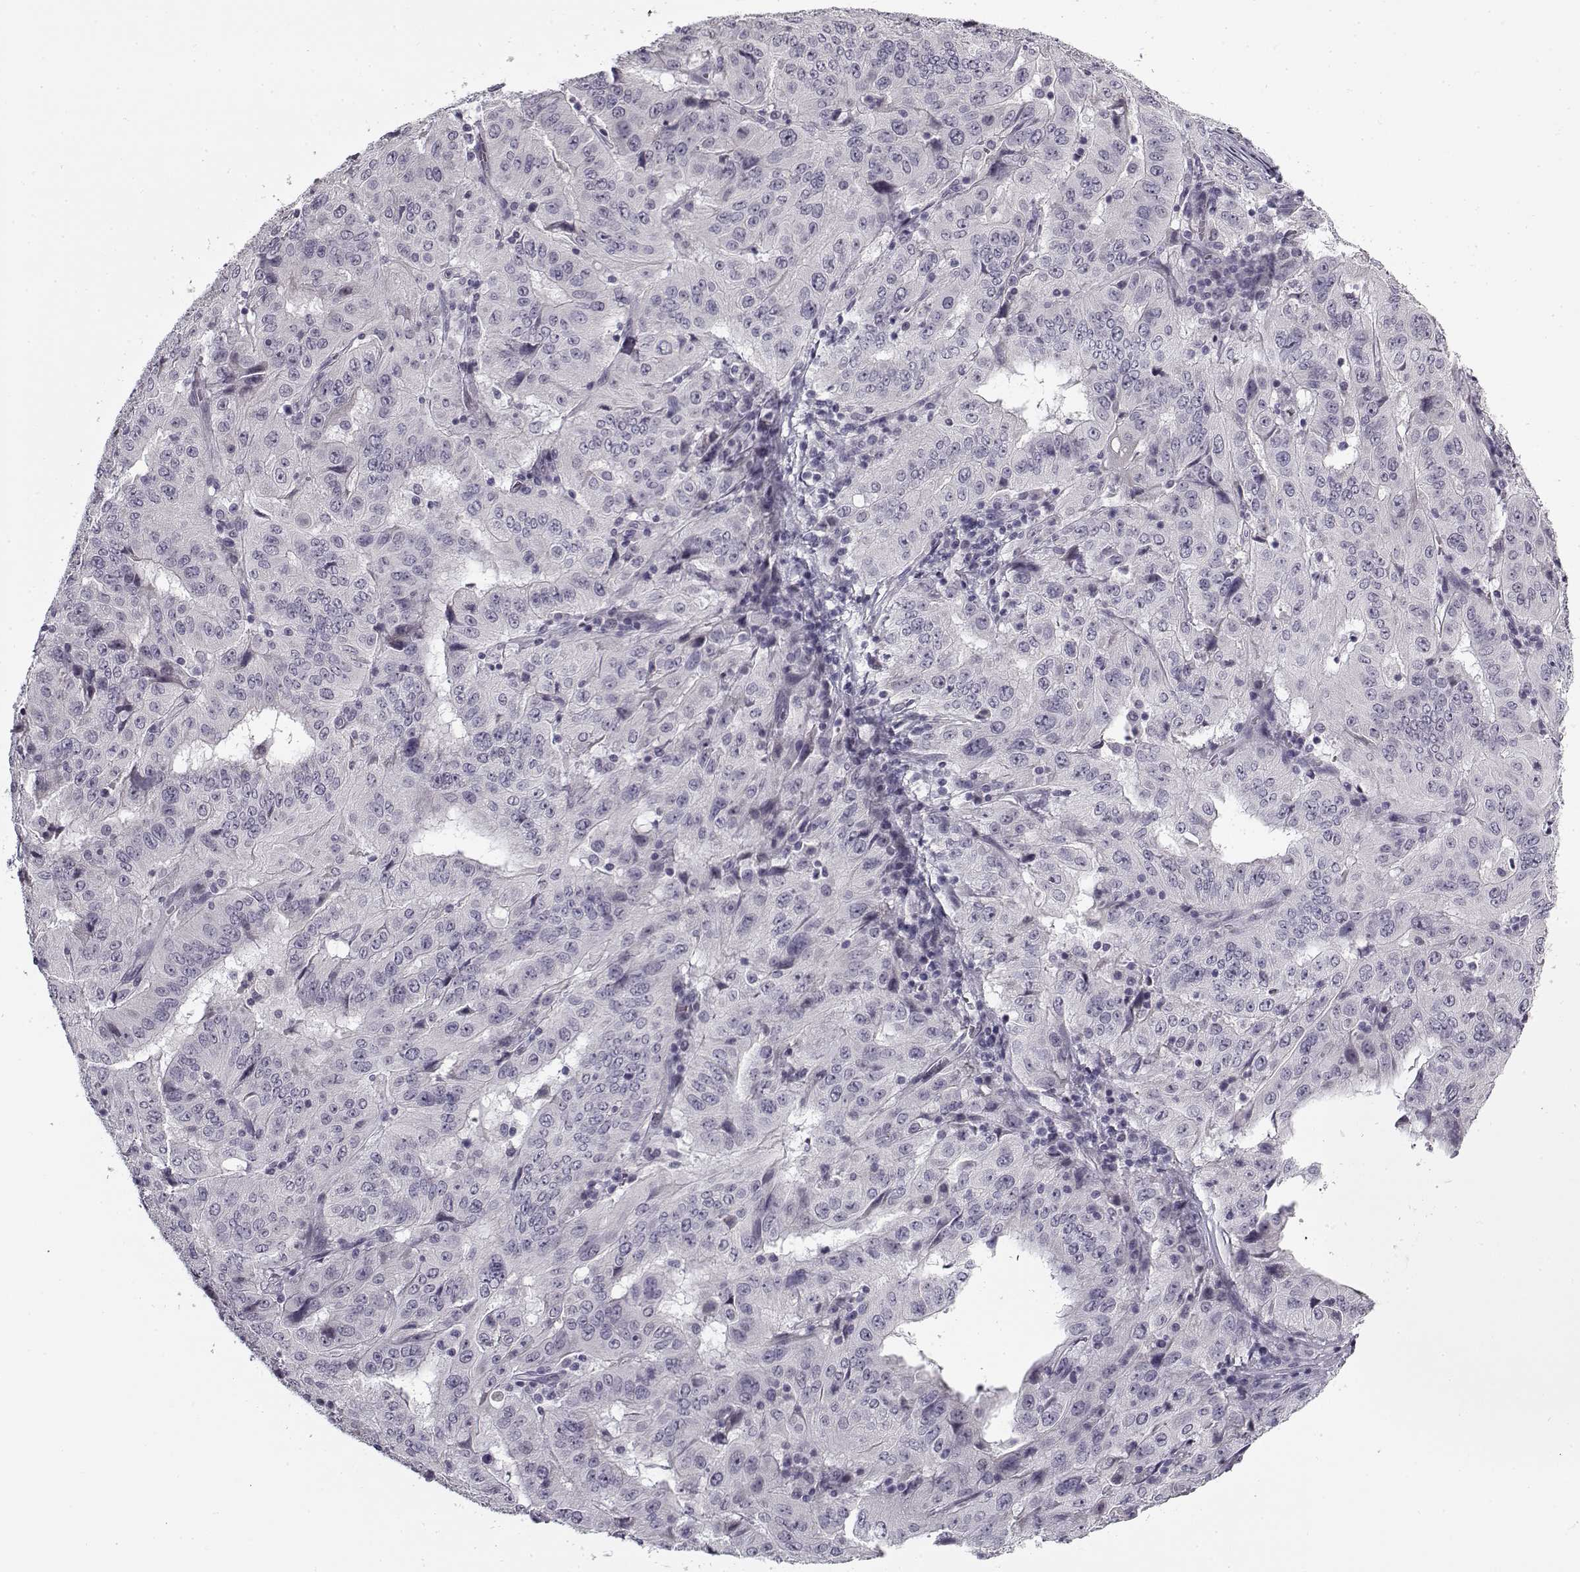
{"staining": {"intensity": "negative", "quantity": "none", "location": "none"}, "tissue": "pancreatic cancer", "cell_type": "Tumor cells", "image_type": "cancer", "snomed": [{"axis": "morphology", "description": "Adenocarcinoma, NOS"}, {"axis": "topography", "description": "Pancreas"}], "caption": "There is no significant expression in tumor cells of pancreatic adenocarcinoma.", "gene": "SNCA", "patient": {"sex": "male", "age": 63}}